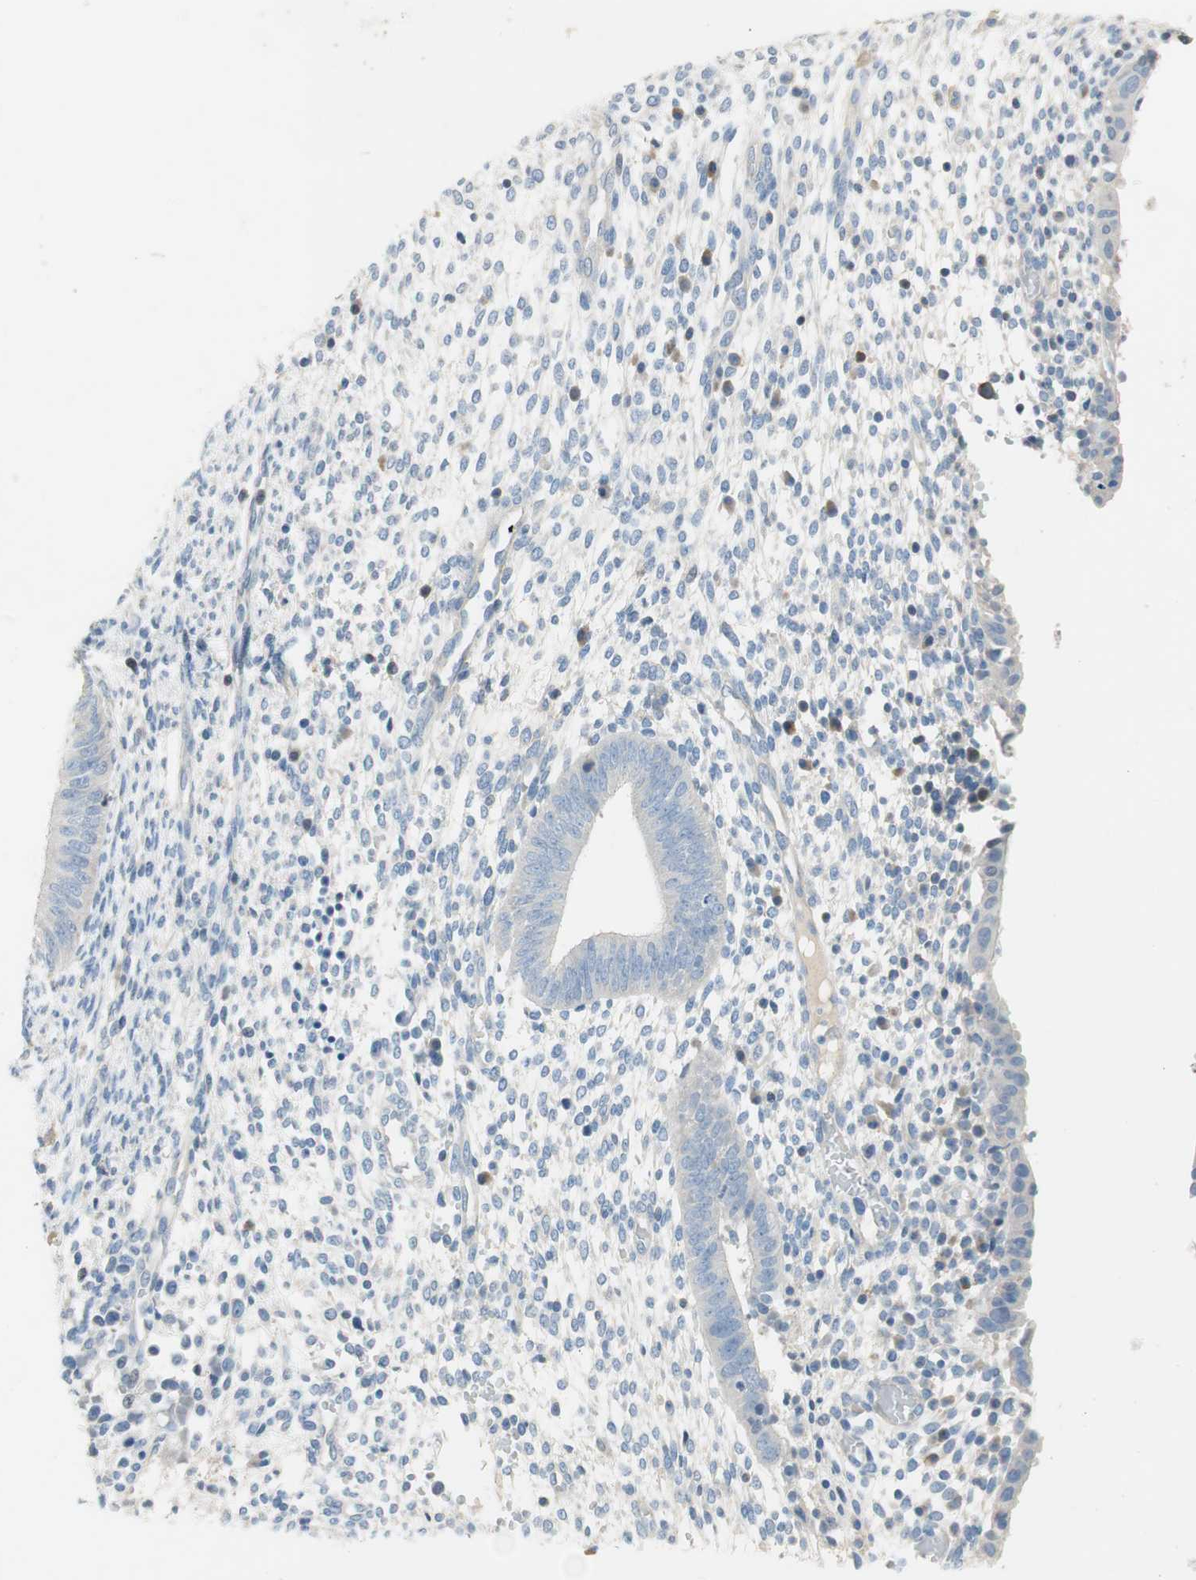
{"staining": {"intensity": "negative", "quantity": "none", "location": "none"}, "tissue": "endometrium", "cell_type": "Cells in endometrial stroma", "image_type": "normal", "snomed": [{"axis": "morphology", "description": "Normal tissue, NOS"}, {"axis": "topography", "description": "Endometrium"}], "caption": "DAB immunohistochemical staining of normal endometrium displays no significant expression in cells in endometrial stroma.", "gene": "CCM2L", "patient": {"sex": "female", "age": 35}}